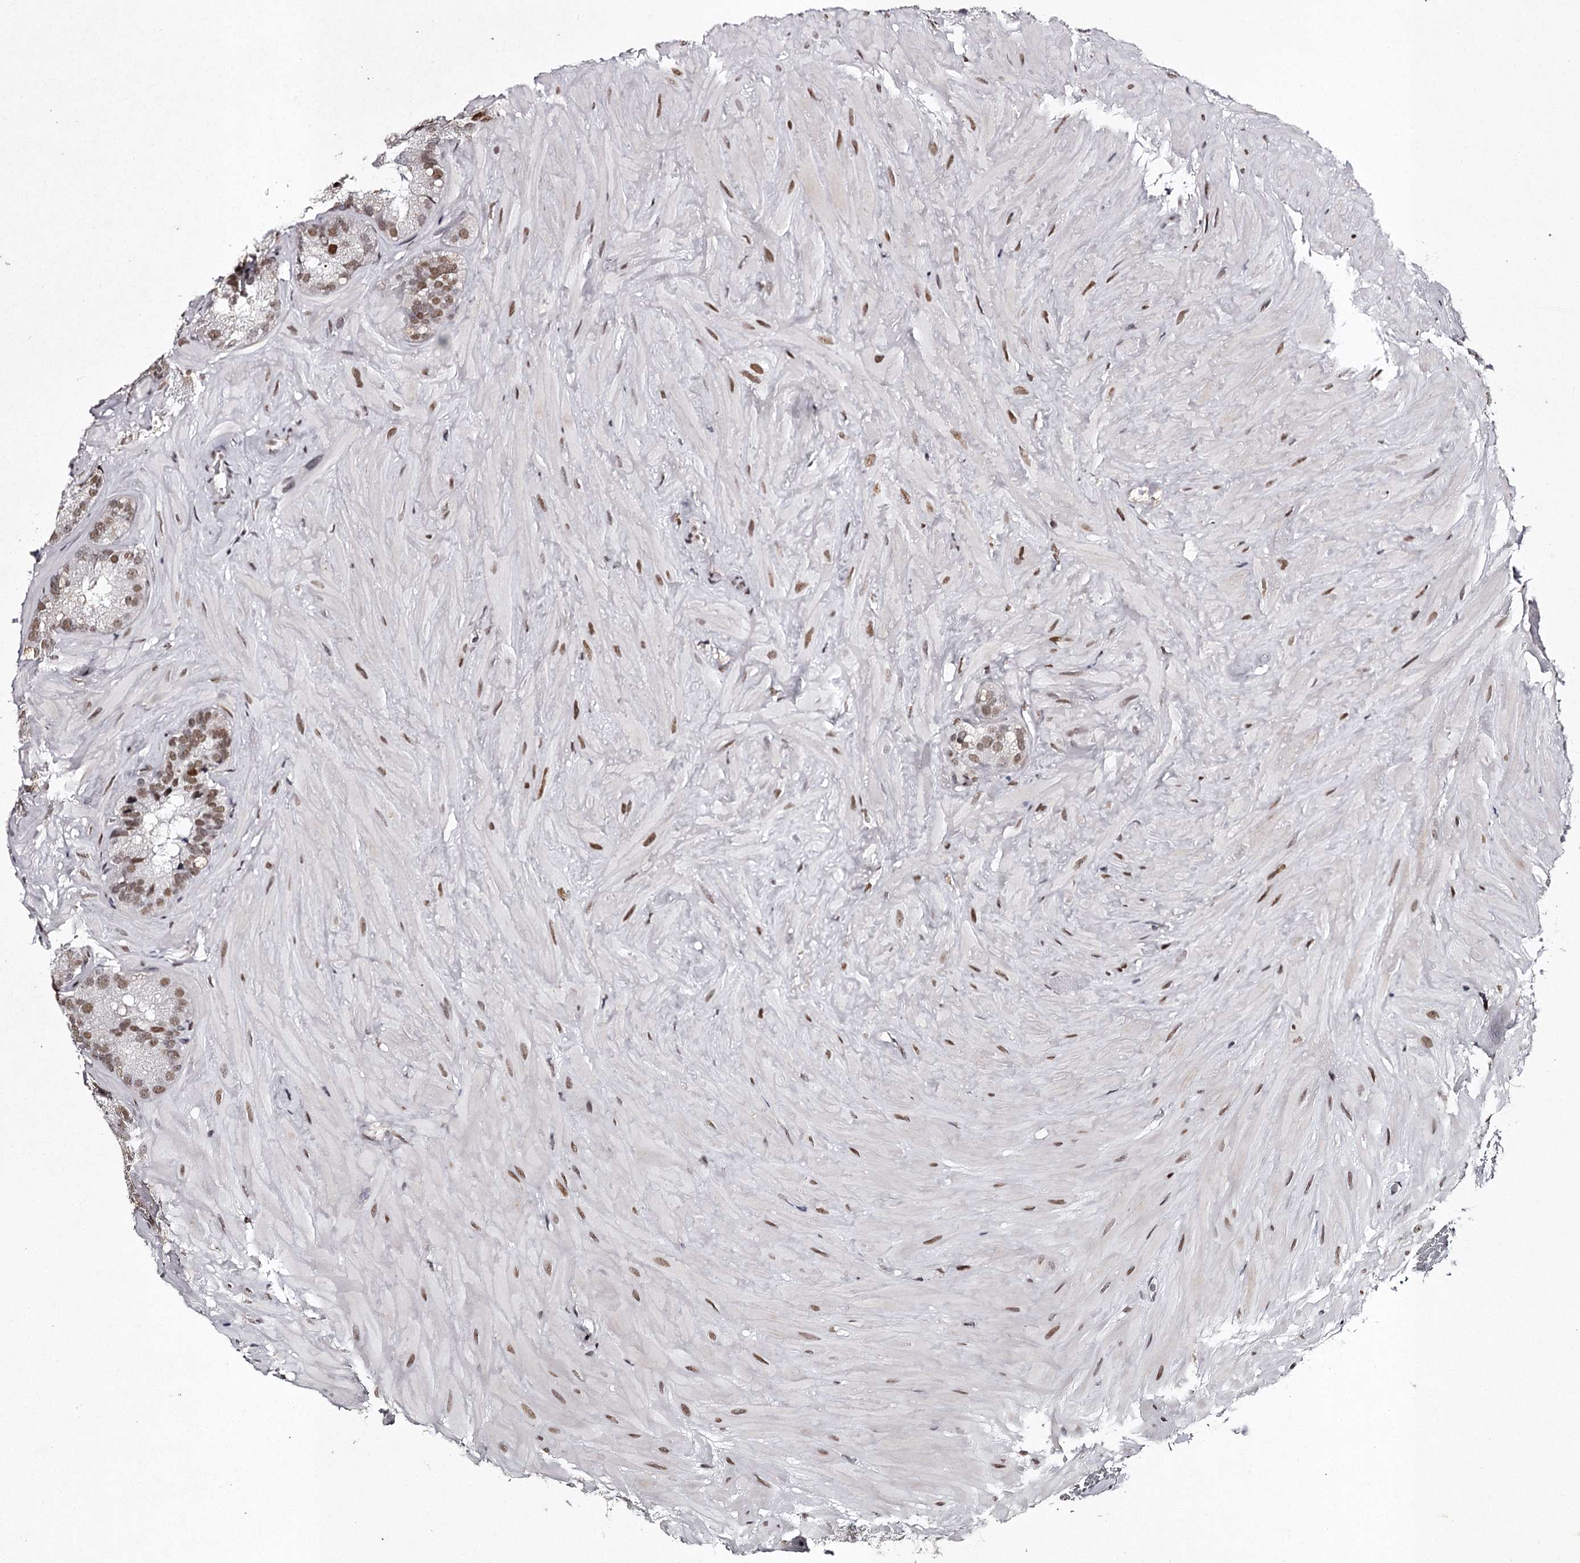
{"staining": {"intensity": "moderate", "quantity": ">75%", "location": "nuclear"}, "tissue": "seminal vesicle", "cell_type": "Glandular cells", "image_type": "normal", "snomed": [{"axis": "morphology", "description": "Normal tissue, NOS"}, {"axis": "topography", "description": "Prostate"}, {"axis": "topography", "description": "Seminal veicle"}], "caption": "This is an image of IHC staining of normal seminal vesicle, which shows moderate expression in the nuclear of glandular cells.", "gene": "PSPC1", "patient": {"sex": "male", "age": 68}}